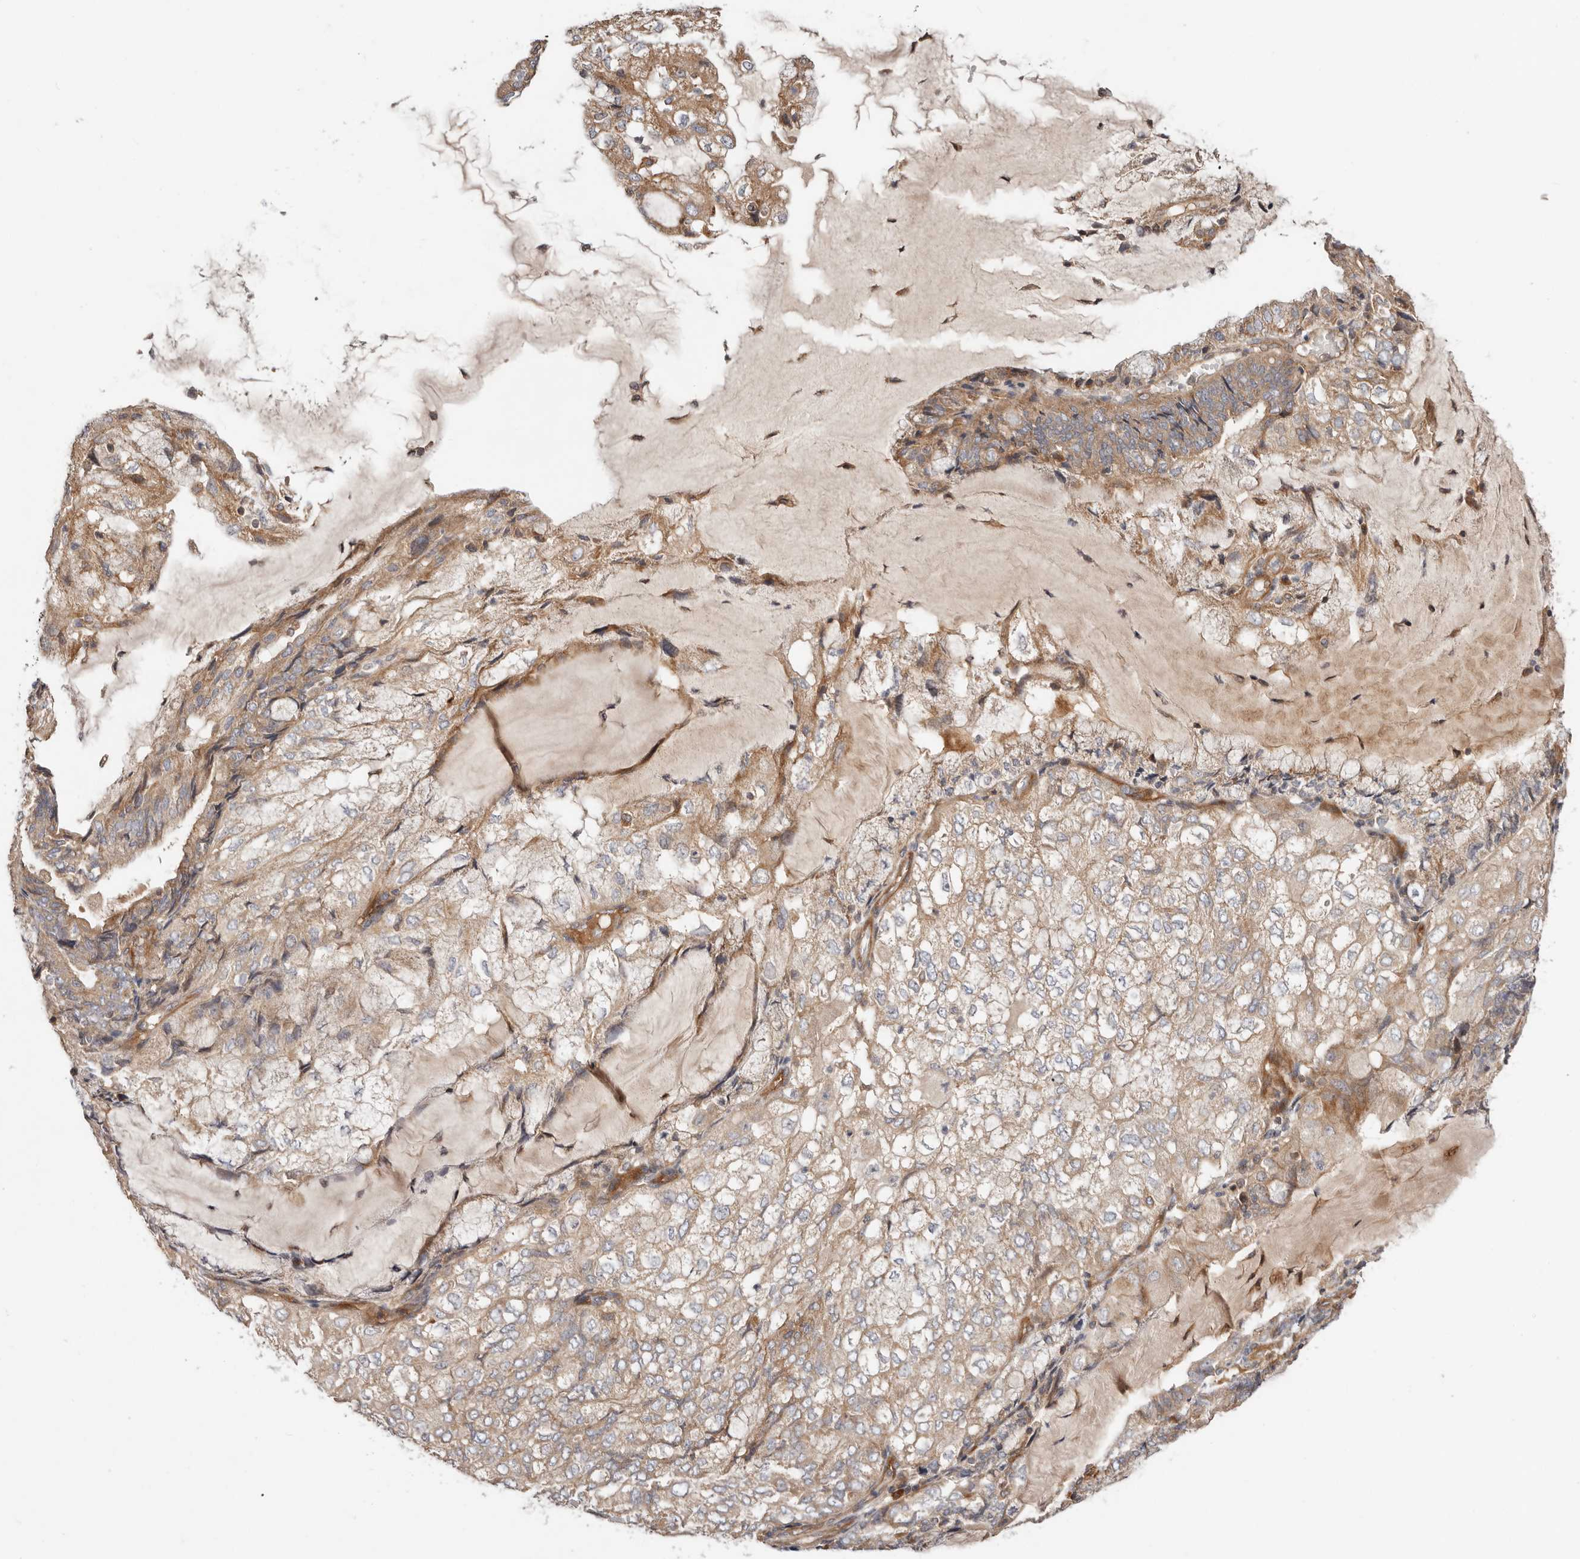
{"staining": {"intensity": "moderate", "quantity": "25%-75%", "location": "cytoplasmic/membranous"}, "tissue": "endometrial cancer", "cell_type": "Tumor cells", "image_type": "cancer", "snomed": [{"axis": "morphology", "description": "Adenocarcinoma, NOS"}, {"axis": "topography", "description": "Endometrium"}], "caption": "Immunohistochemical staining of endometrial adenocarcinoma displays medium levels of moderate cytoplasmic/membranous protein positivity in approximately 25%-75% of tumor cells.", "gene": "MACF1", "patient": {"sex": "female", "age": 81}}